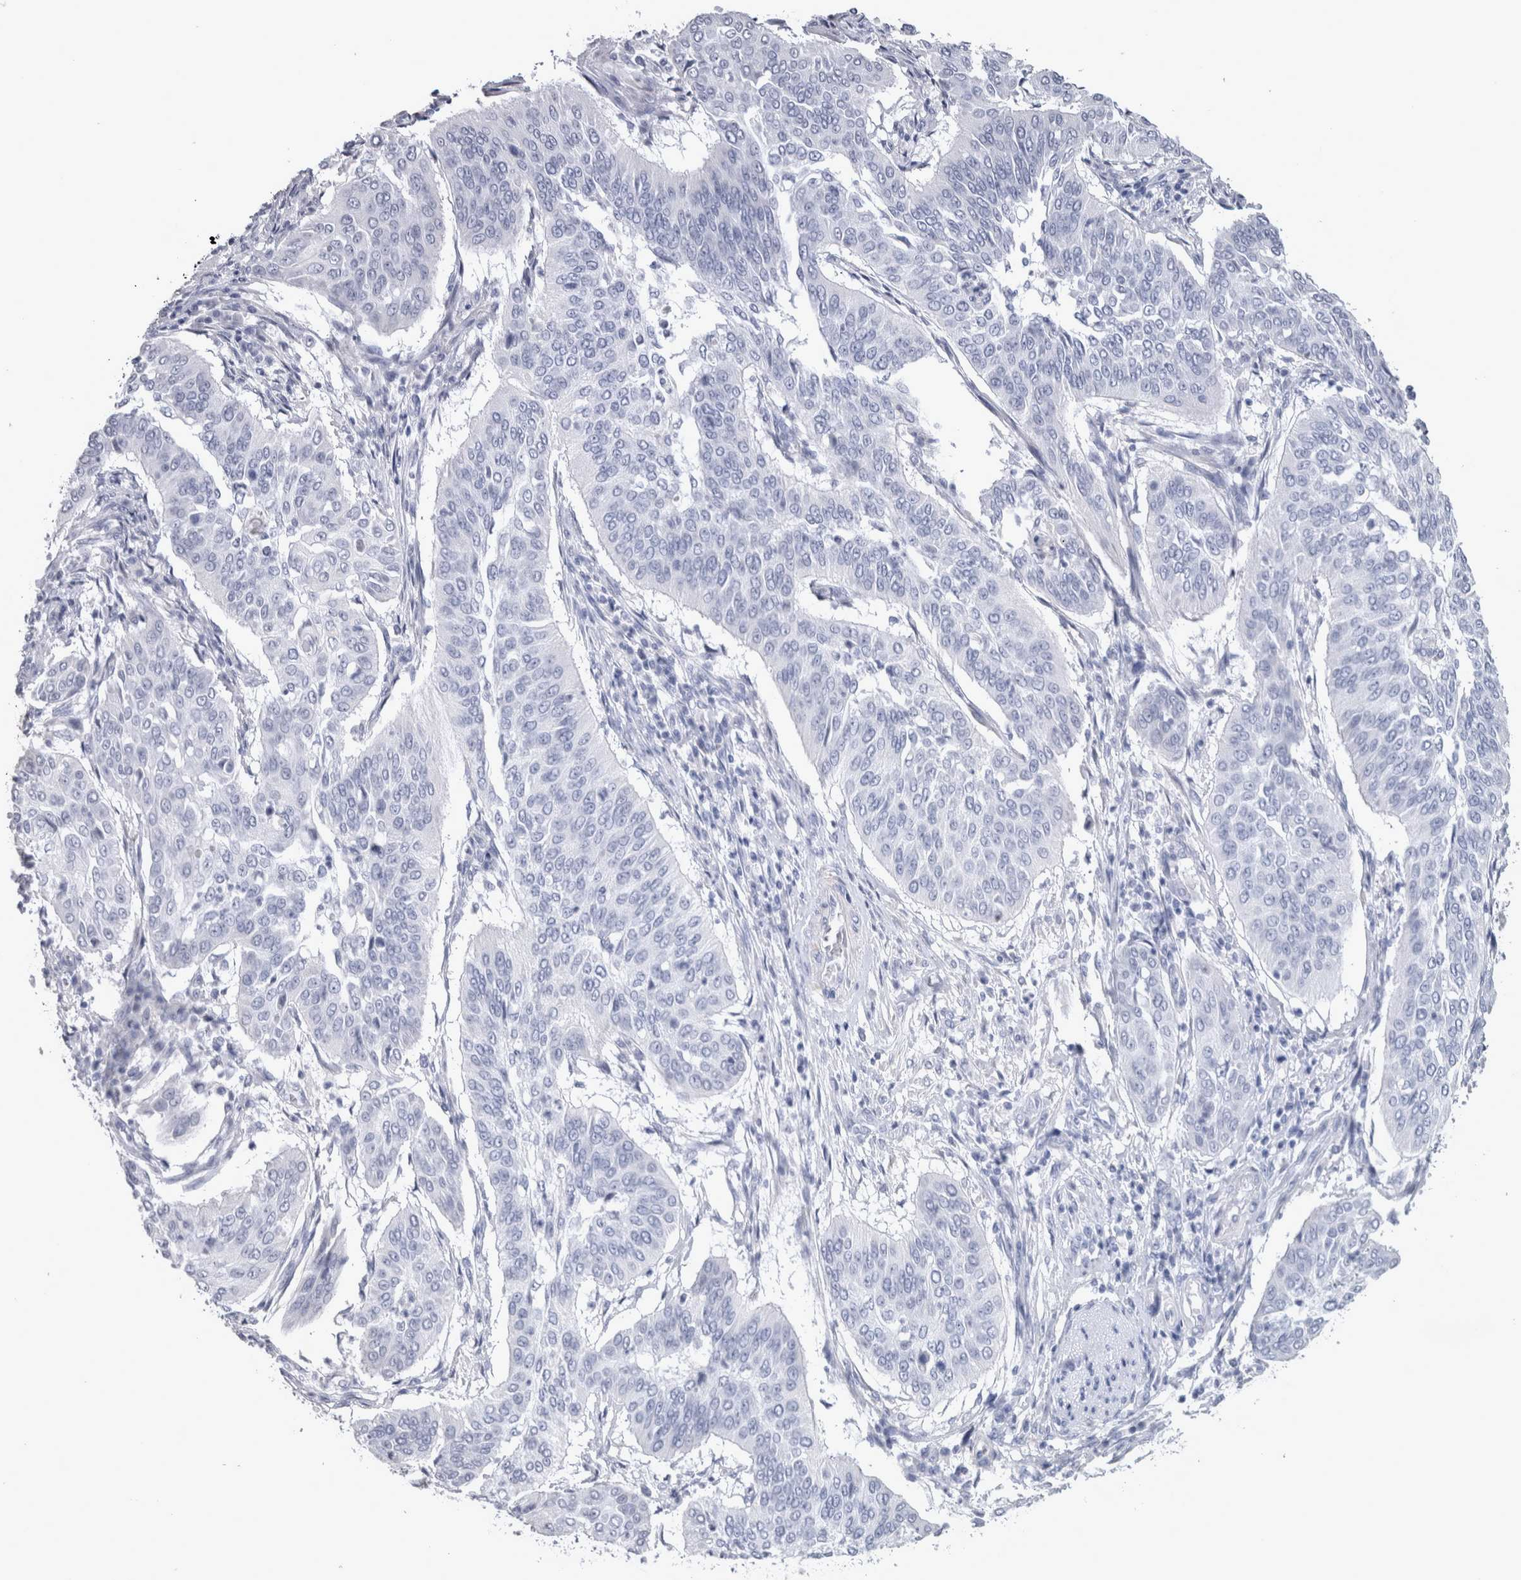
{"staining": {"intensity": "negative", "quantity": "none", "location": "none"}, "tissue": "cervical cancer", "cell_type": "Tumor cells", "image_type": "cancer", "snomed": [{"axis": "morphology", "description": "Normal tissue, NOS"}, {"axis": "morphology", "description": "Squamous cell carcinoma, NOS"}, {"axis": "topography", "description": "Cervix"}], "caption": "Immunohistochemistry (IHC) of squamous cell carcinoma (cervical) shows no positivity in tumor cells.", "gene": "MSMB", "patient": {"sex": "female", "age": 39}}